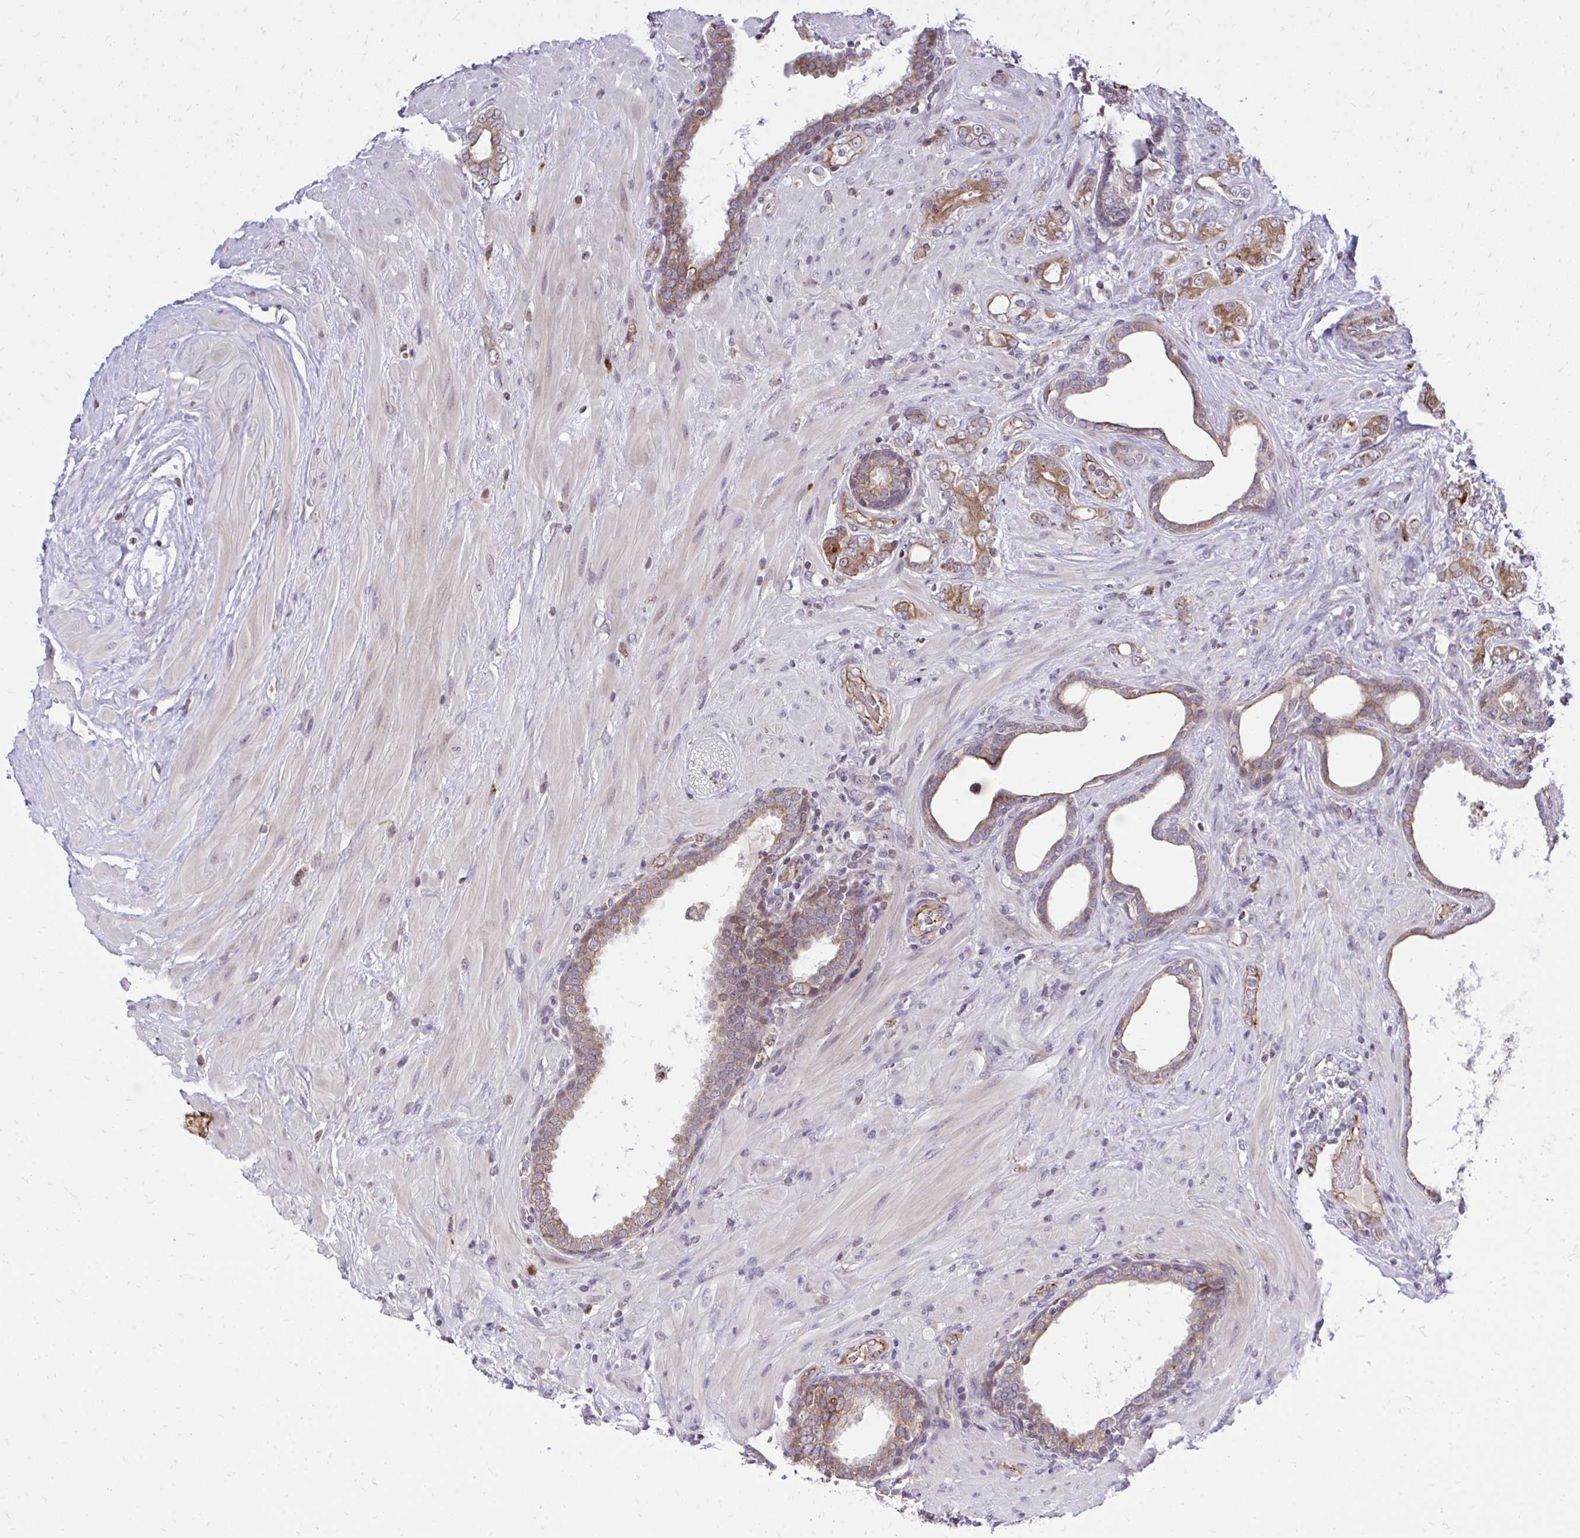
{"staining": {"intensity": "moderate", "quantity": ">75%", "location": "cytoplasmic/membranous"}, "tissue": "prostate cancer", "cell_type": "Tumor cells", "image_type": "cancer", "snomed": [{"axis": "morphology", "description": "Adenocarcinoma, High grade"}, {"axis": "topography", "description": "Prostate"}], "caption": "Adenocarcinoma (high-grade) (prostate) stained with DAB (3,3'-diaminobenzidine) immunohistochemistry (IHC) demonstrates medium levels of moderate cytoplasmic/membranous positivity in approximately >75% of tumor cells.", "gene": "METTL9", "patient": {"sex": "male", "age": 62}}